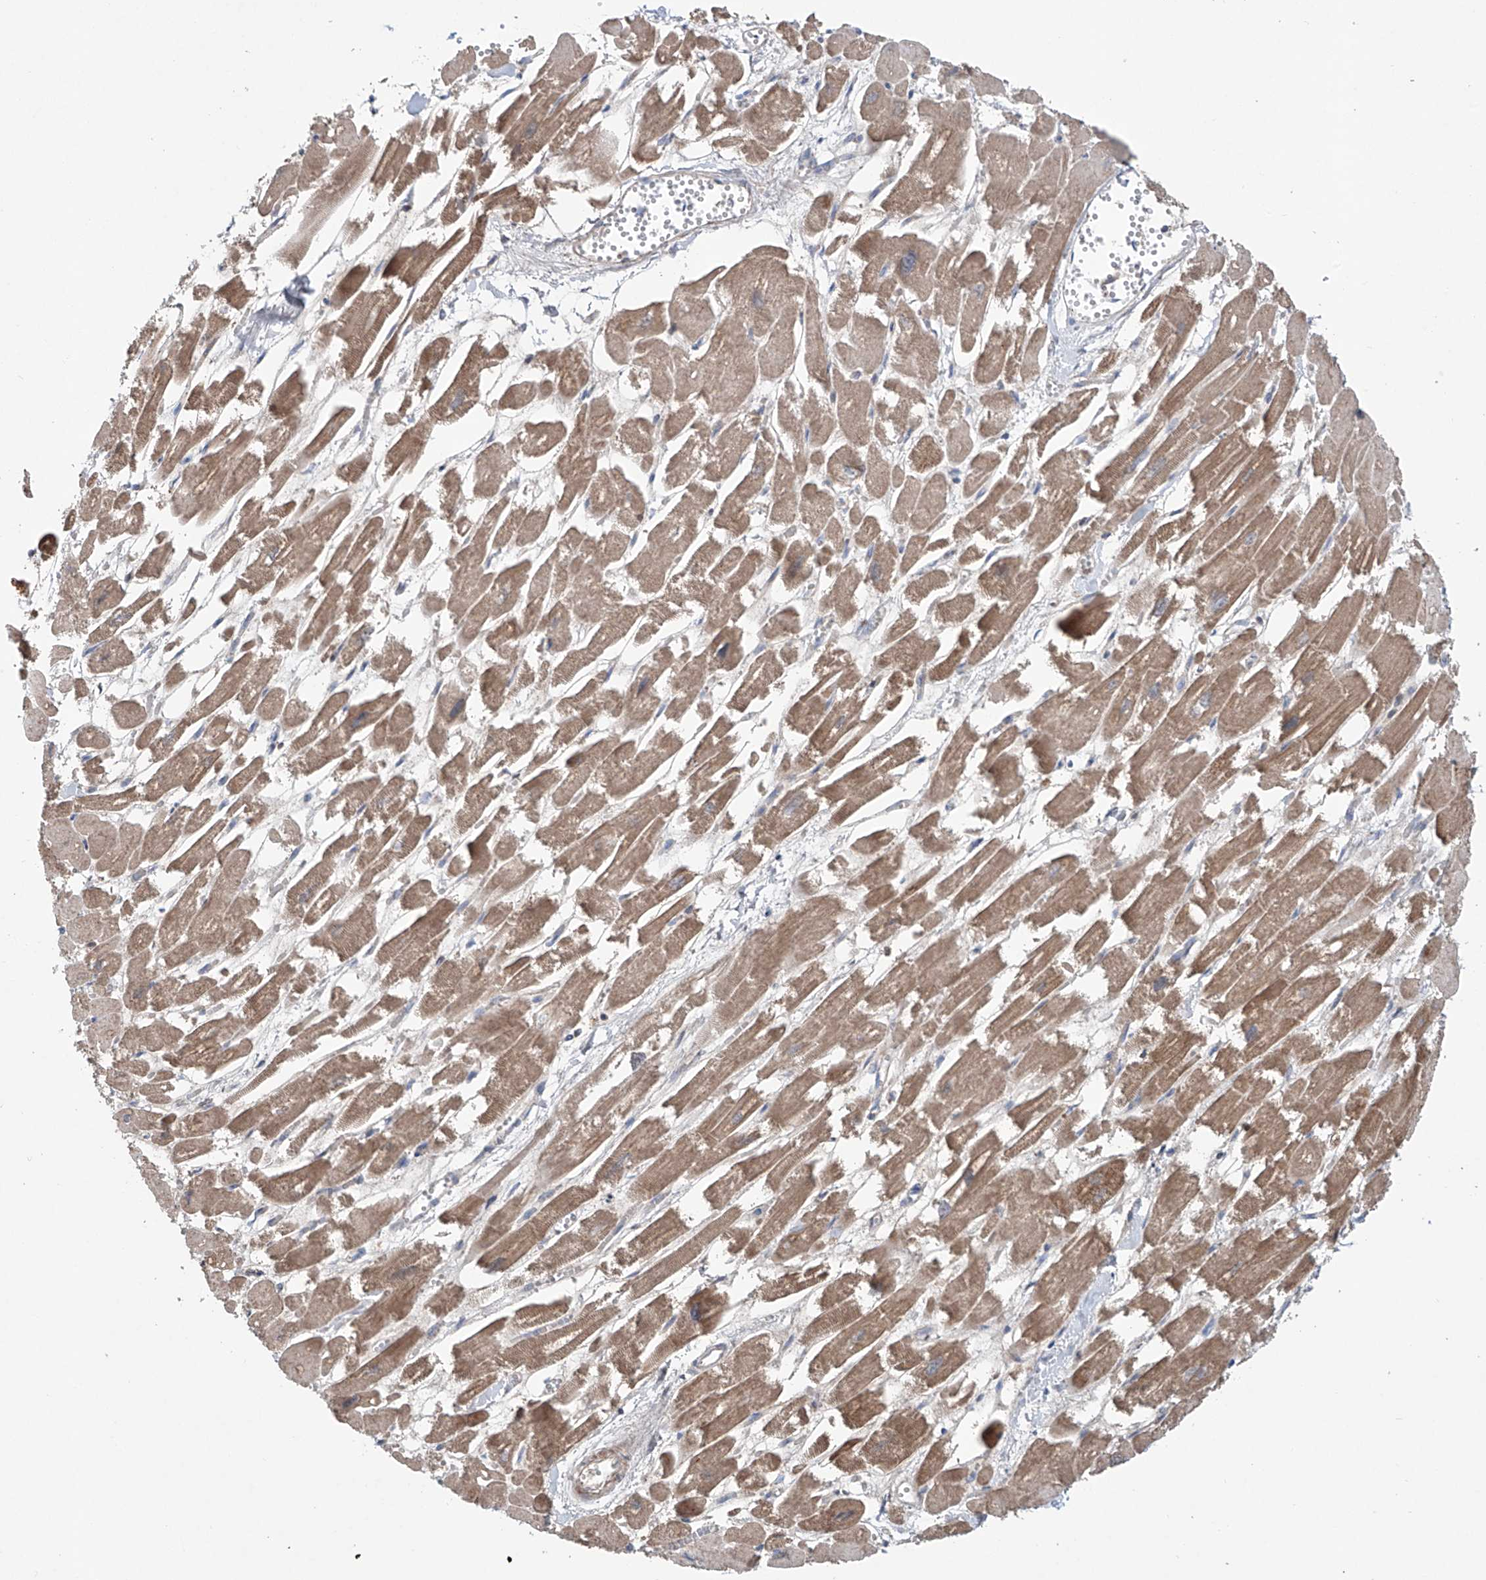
{"staining": {"intensity": "moderate", "quantity": ">75%", "location": "cytoplasmic/membranous"}, "tissue": "heart muscle", "cell_type": "Cardiomyocytes", "image_type": "normal", "snomed": [{"axis": "morphology", "description": "Normal tissue, NOS"}, {"axis": "topography", "description": "Heart"}], "caption": "Benign heart muscle demonstrates moderate cytoplasmic/membranous expression in about >75% of cardiomyocytes.", "gene": "ALDH6A1", "patient": {"sex": "male", "age": 54}}